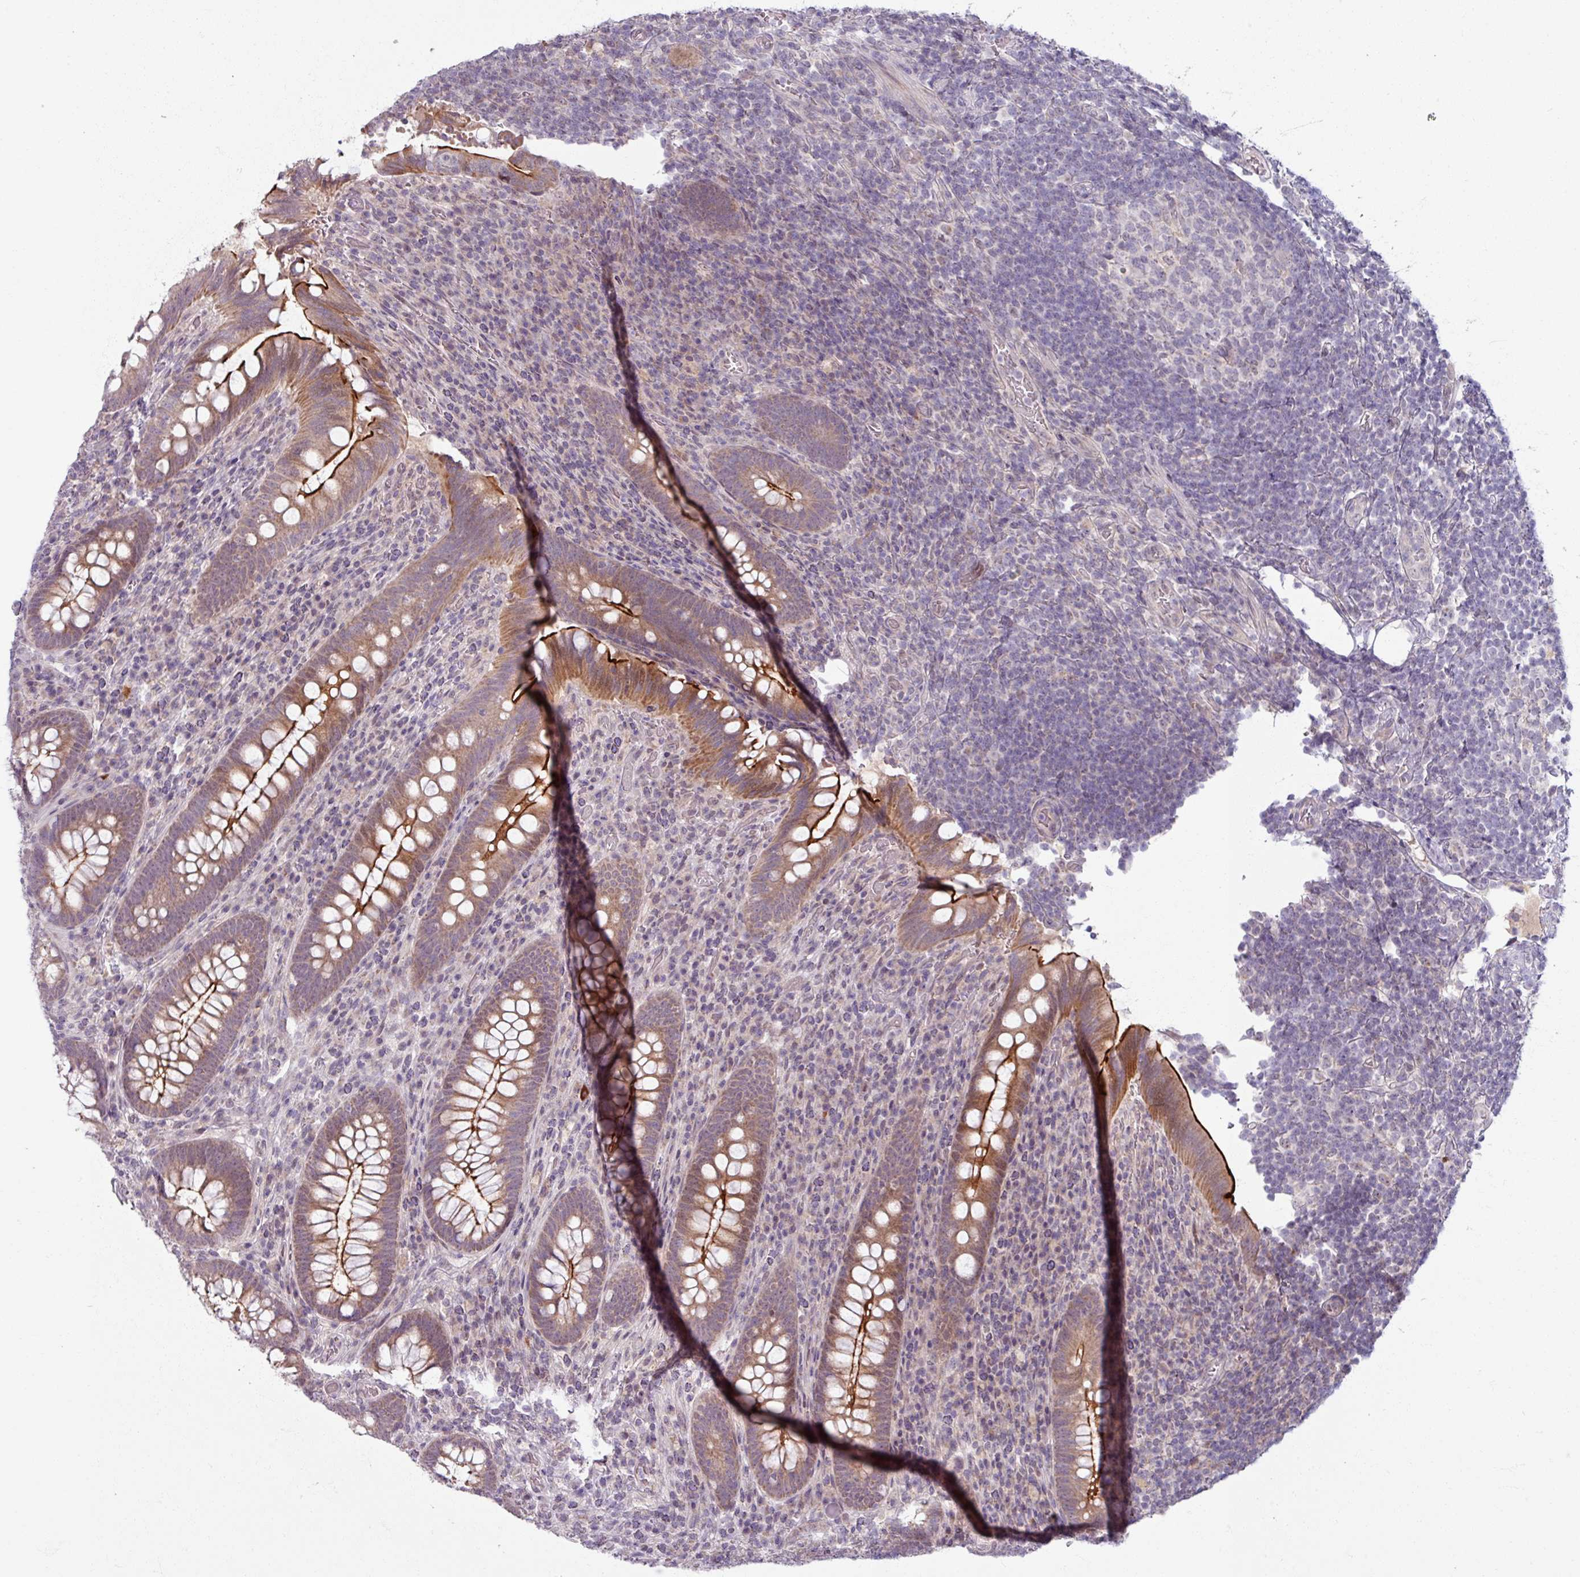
{"staining": {"intensity": "strong", "quantity": "25%-75%", "location": "cytoplasmic/membranous"}, "tissue": "appendix", "cell_type": "Glandular cells", "image_type": "normal", "snomed": [{"axis": "morphology", "description": "Normal tissue, NOS"}, {"axis": "topography", "description": "Appendix"}], "caption": "Immunohistochemical staining of unremarkable appendix displays strong cytoplasmic/membranous protein expression in about 25%-75% of glandular cells. (DAB = brown stain, brightfield microscopy at high magnification).", "gene": "OGFOD3", "patient": {"sex": "female", "age": 43}}